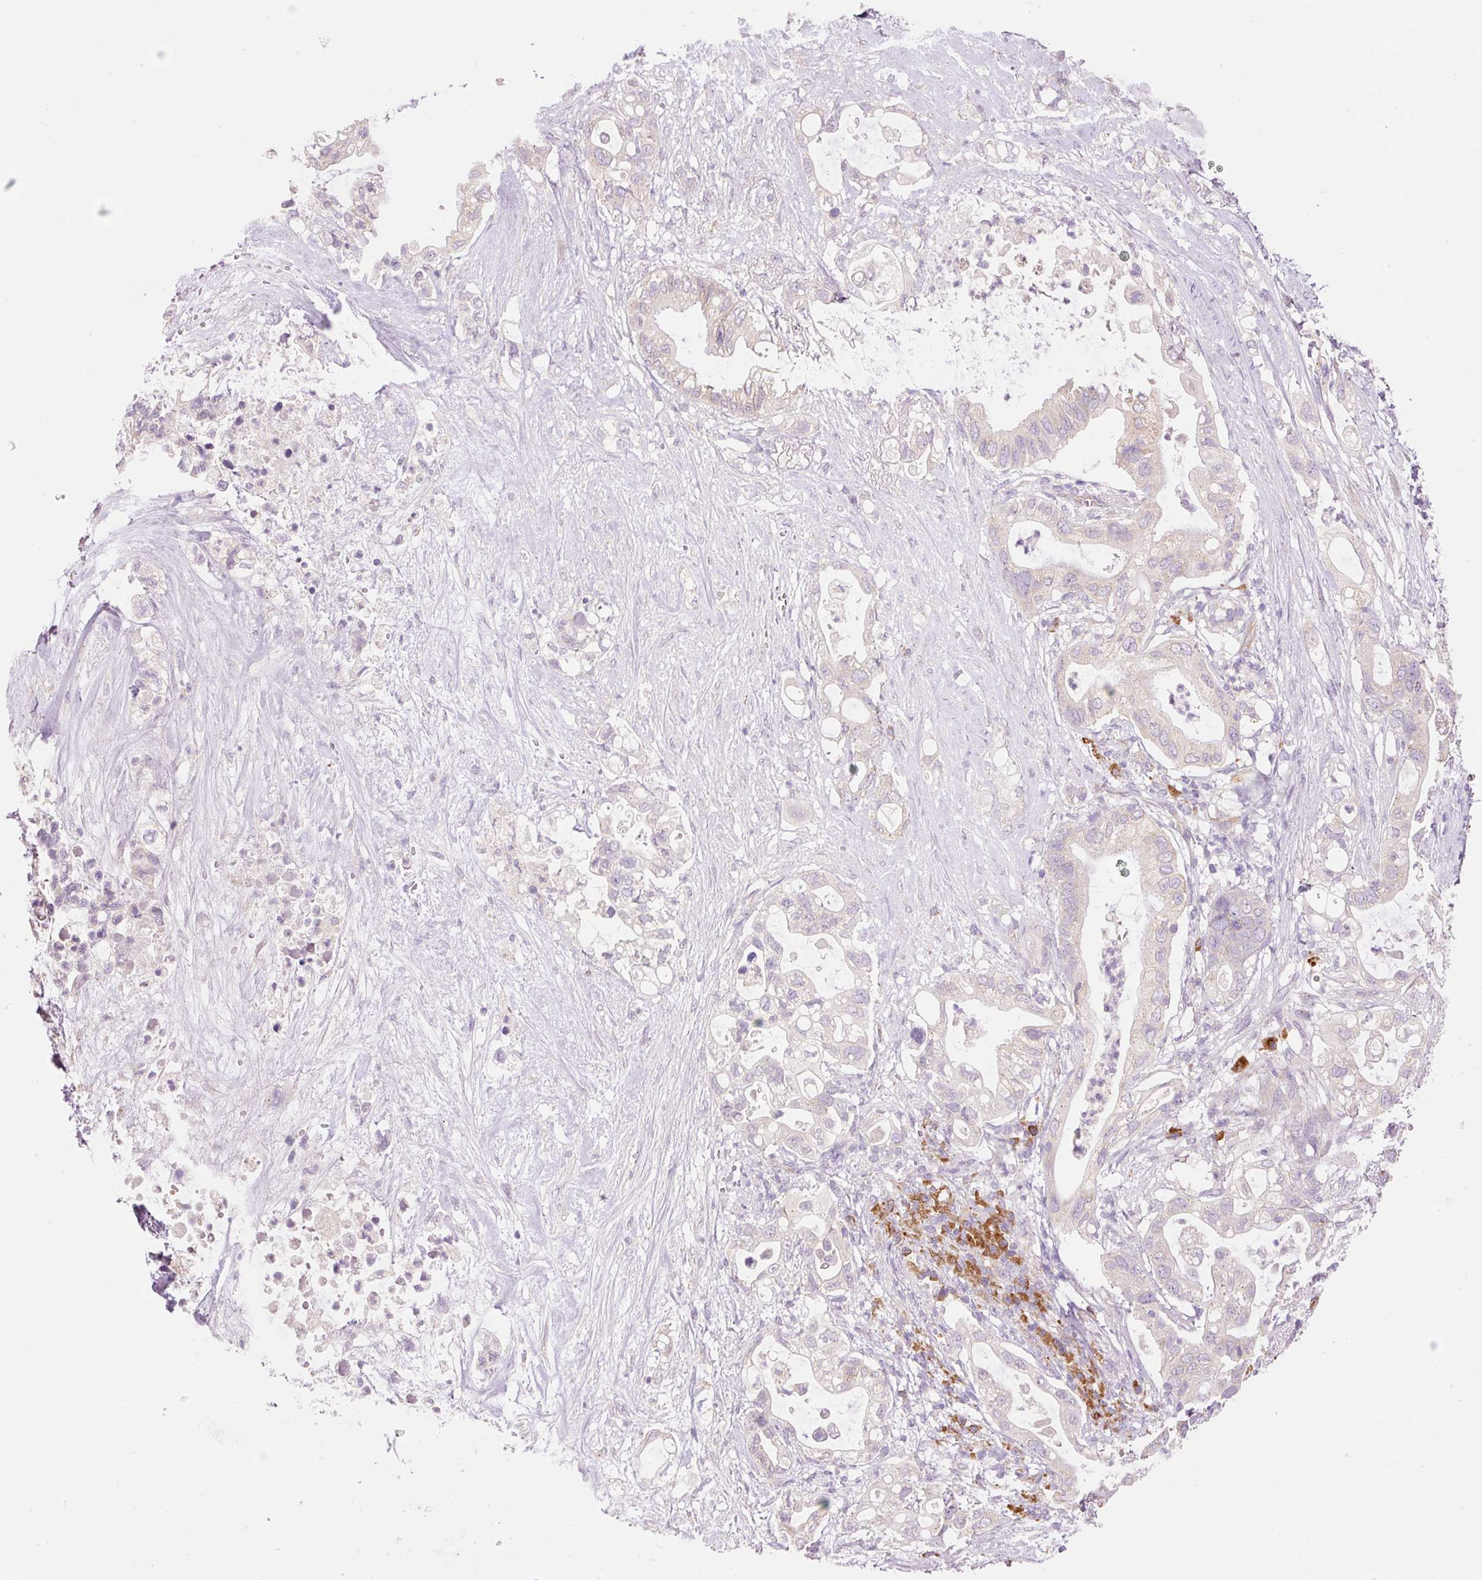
{"staining": {"intensity": "negative", "quantity": "none", "location": "none"}, "tissue": "pancreatic cancer", "cell_type": "Tumor cells", "image_type": "cancer", "snomed": [{"axis": "morphology", "description": "Adenocarcinoma, NOS"}, {"axis": "topography", "description": "Pancreas"}], "caption": "This is an immunohistochemistry (IHC) image of human pancreatic adenocarcinoma. There is no staining in tumor cells.", "gene": "PNPLA5", "patient": {"sex": "female", "age": 72}}